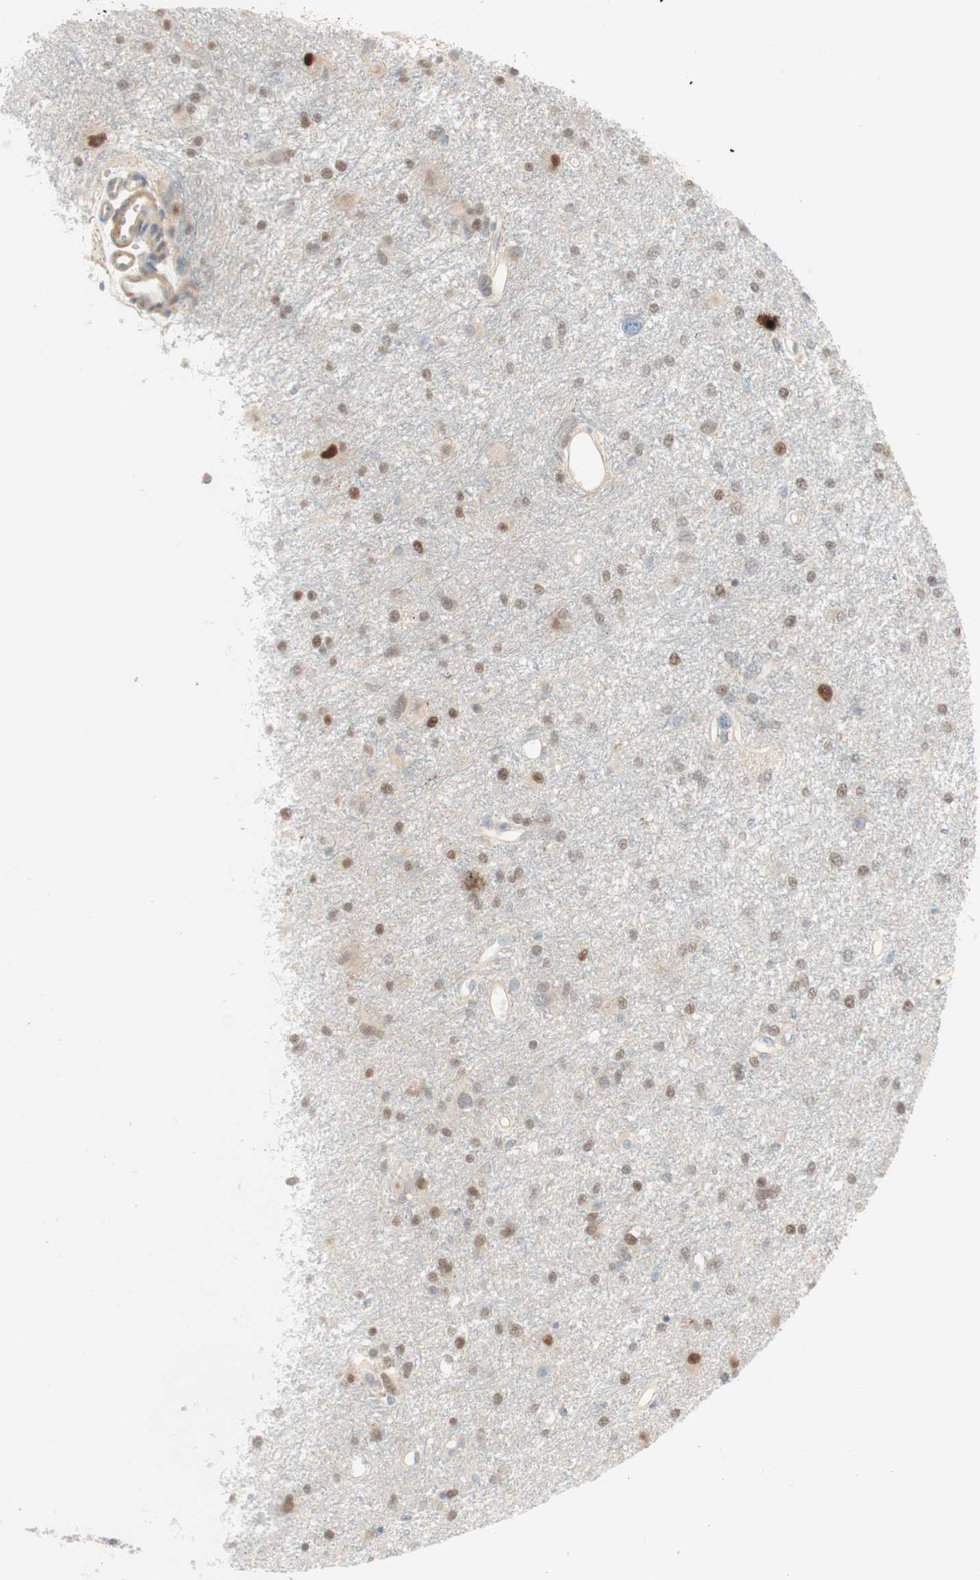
{"staining": {"intensity": "weak", "quantity": "25%-75%", "location": "nuclear"}, "tissue": "glioma", "cell_type": "Tumor cells", "image_type": "cancer", "snomed": [{"axis": "morphology", "description": "Glioma, malignant, High grade"}, {"axis": "topography", "description": "Brain"}], "caption": "IHC photomicrograph of human glioma stained for a protein (brown), which displays low levels of weak nuclear positivity in approximately 25%-75% of tumor cells.", "gene": "RFNG", "patient": {"sex": "female", "age": 59}}